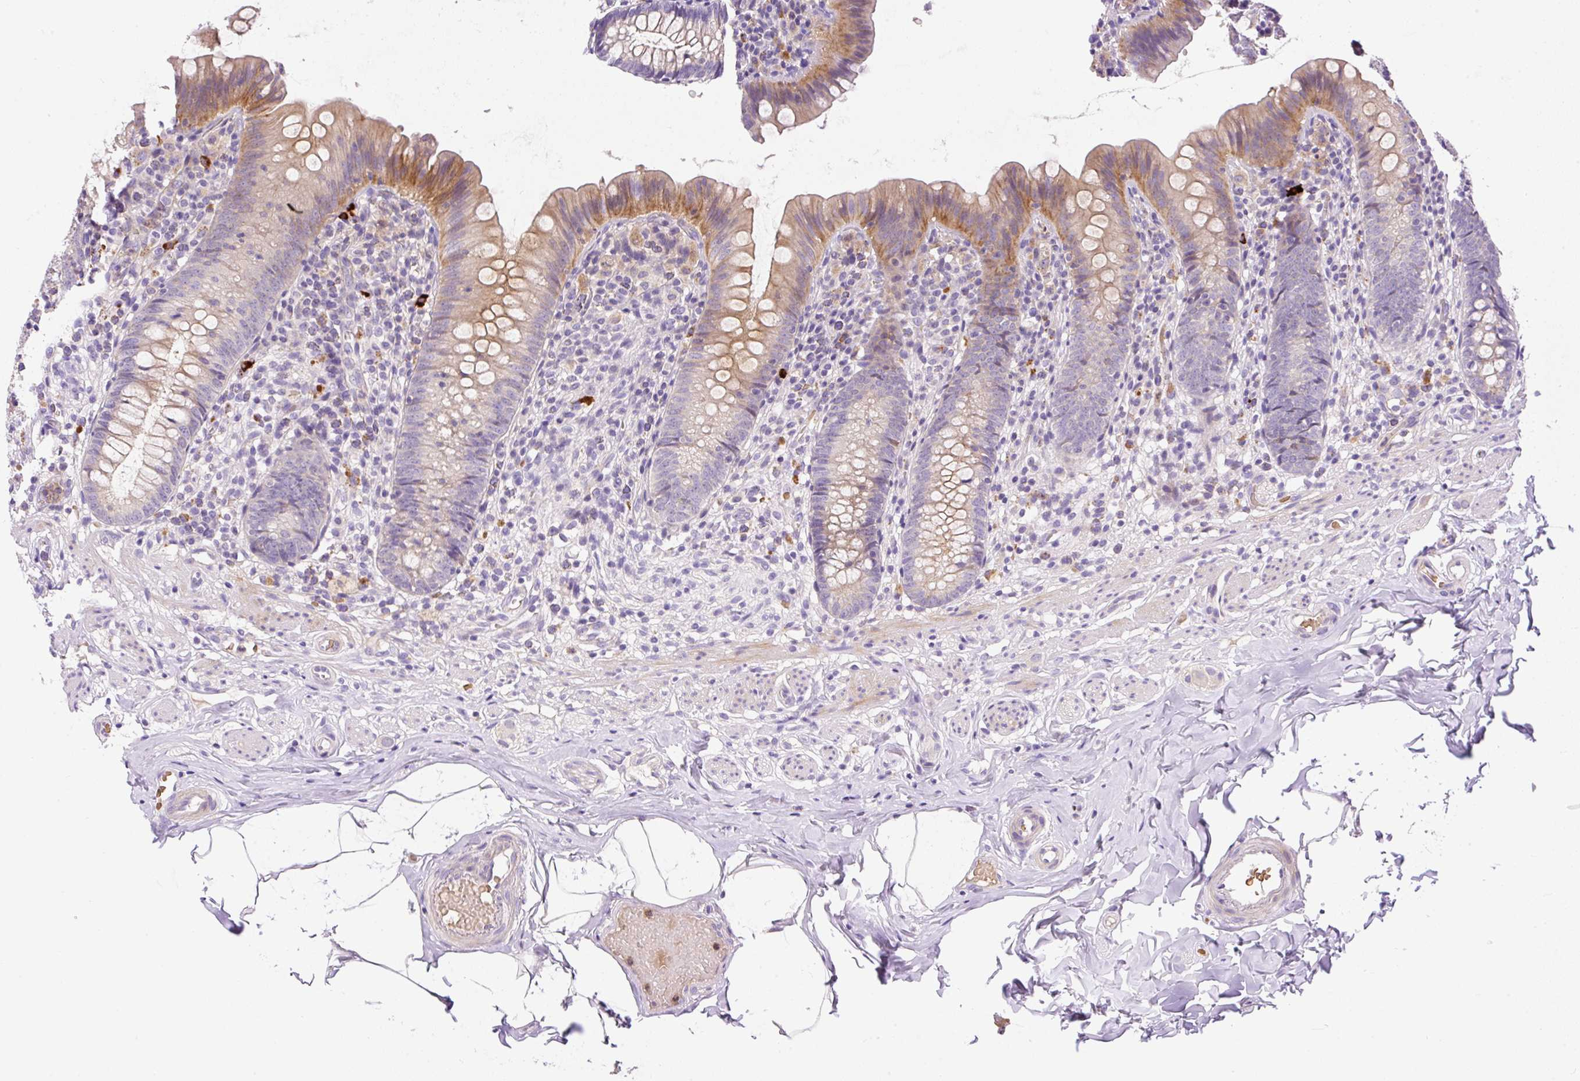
{"staining": {"intensity": "moderate", "quantity": "25%-75%", "location": "cytoplasmic/membranous"}, "tissue": "appendix", "cell_type": "Glandular cells", "image_type": "normal", "snomed": [{"axis": "morphology", "description": "Normal tissue, NOS"}, {"axis": "topography", "description": "Appendix"}], "caption": "Immunohistochemical staining of unremarkable appendix exhibits 25%-75% levels of moderate cytoplasmic/membranous protein expression in approximately 25%-75% of glandular cells. Nuclei are stained in blue.", "gene": "LHFPL5", "patient": {"sex": "male", "age": 55}}